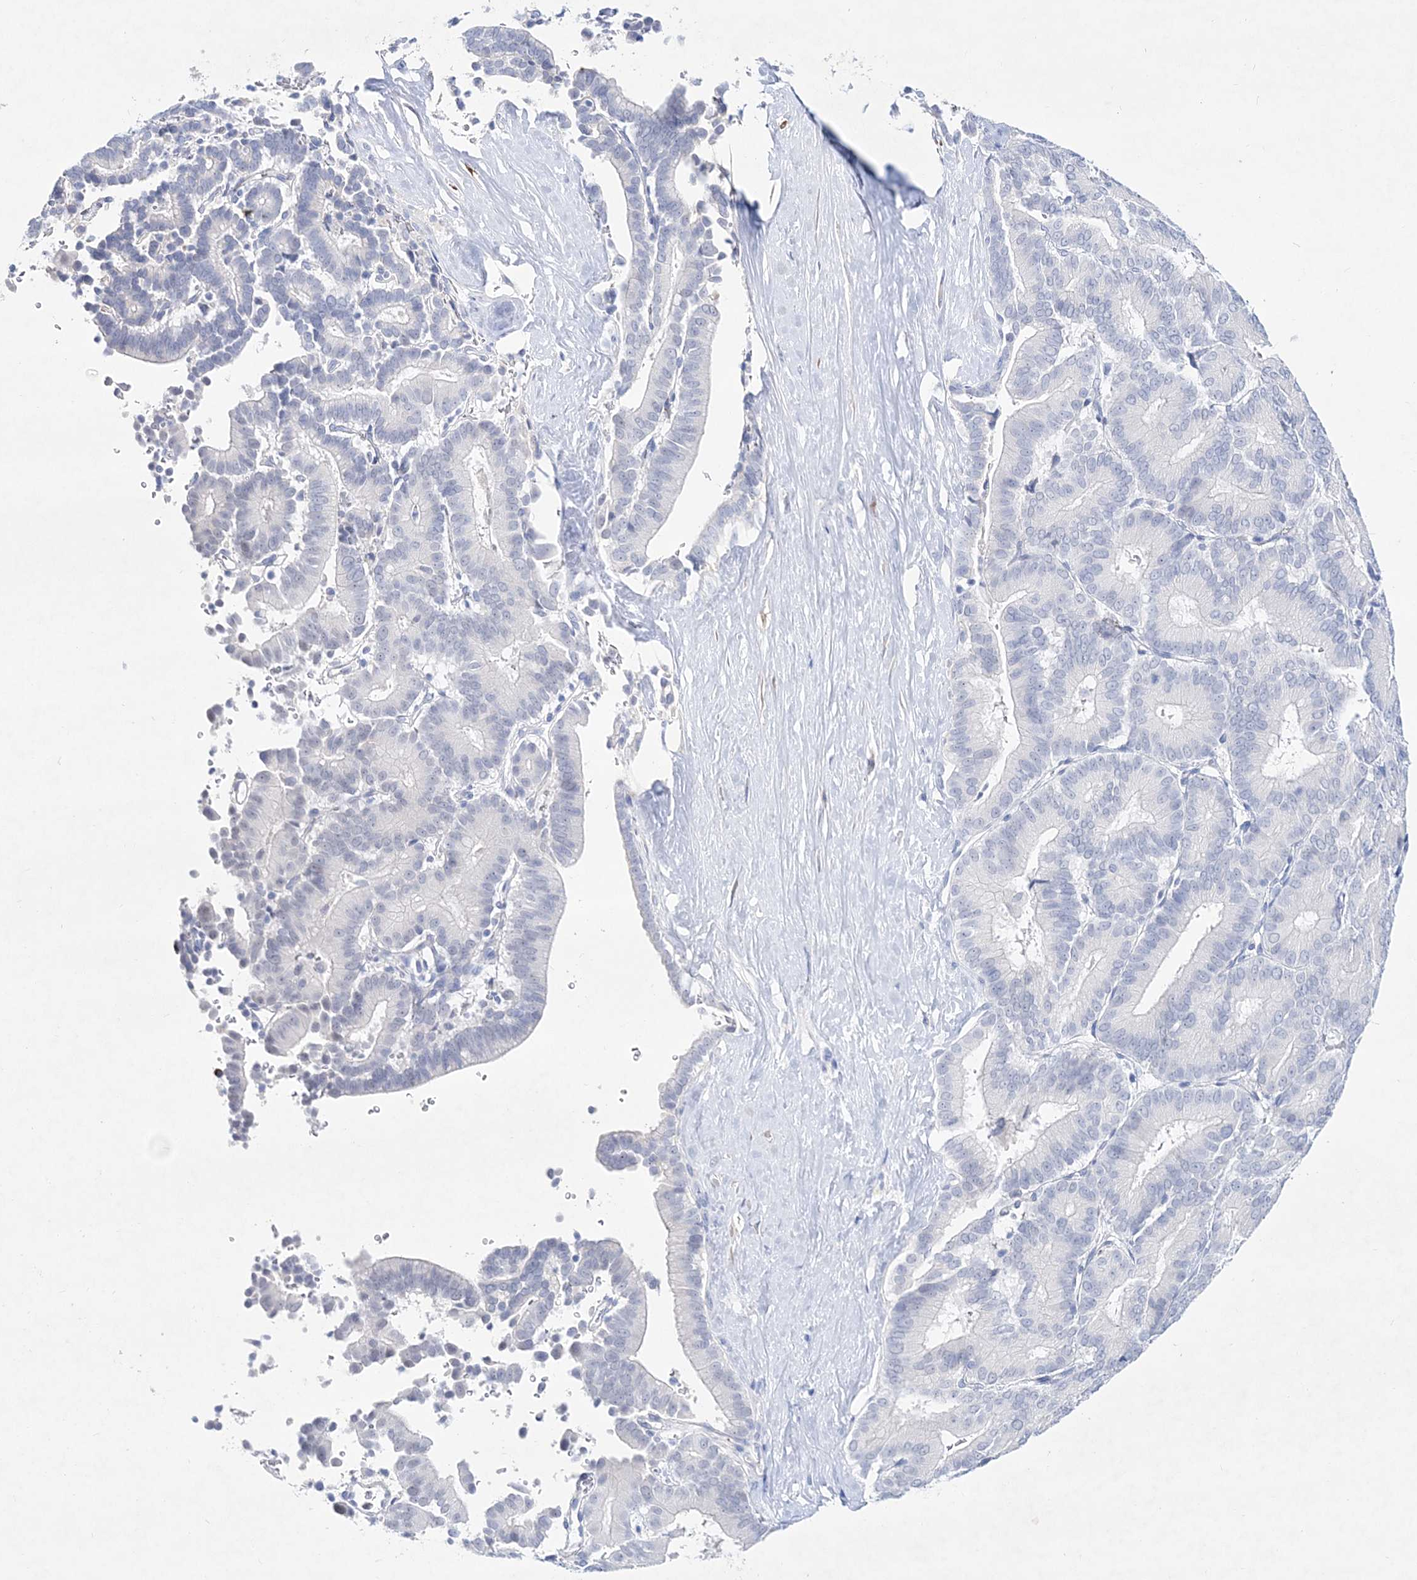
{"staining": {"intensity": "negative", "quantity": "none", "location": "none"}, "tissue": "liver cancer", "cell_type": "Tumor cells", "image_type": "cancer", "snomed": [{"axis": "morphology", "description": "Cholangiocarcinoma"}, {"axis": "topography", "description": "Liver"}], "caption": "Cholangiocarcinoma (liver) was stained to show a protein in brown. There is no significant staining in tumor cells. (Stains: DAB (3,3'-diaminobenzidine) IHC with hematoxylin counter stain, Microscopy: brightfield microscopy at high magnification).", "gene": "SPINK7", "patient": {"sex": "female", "age": 75}}